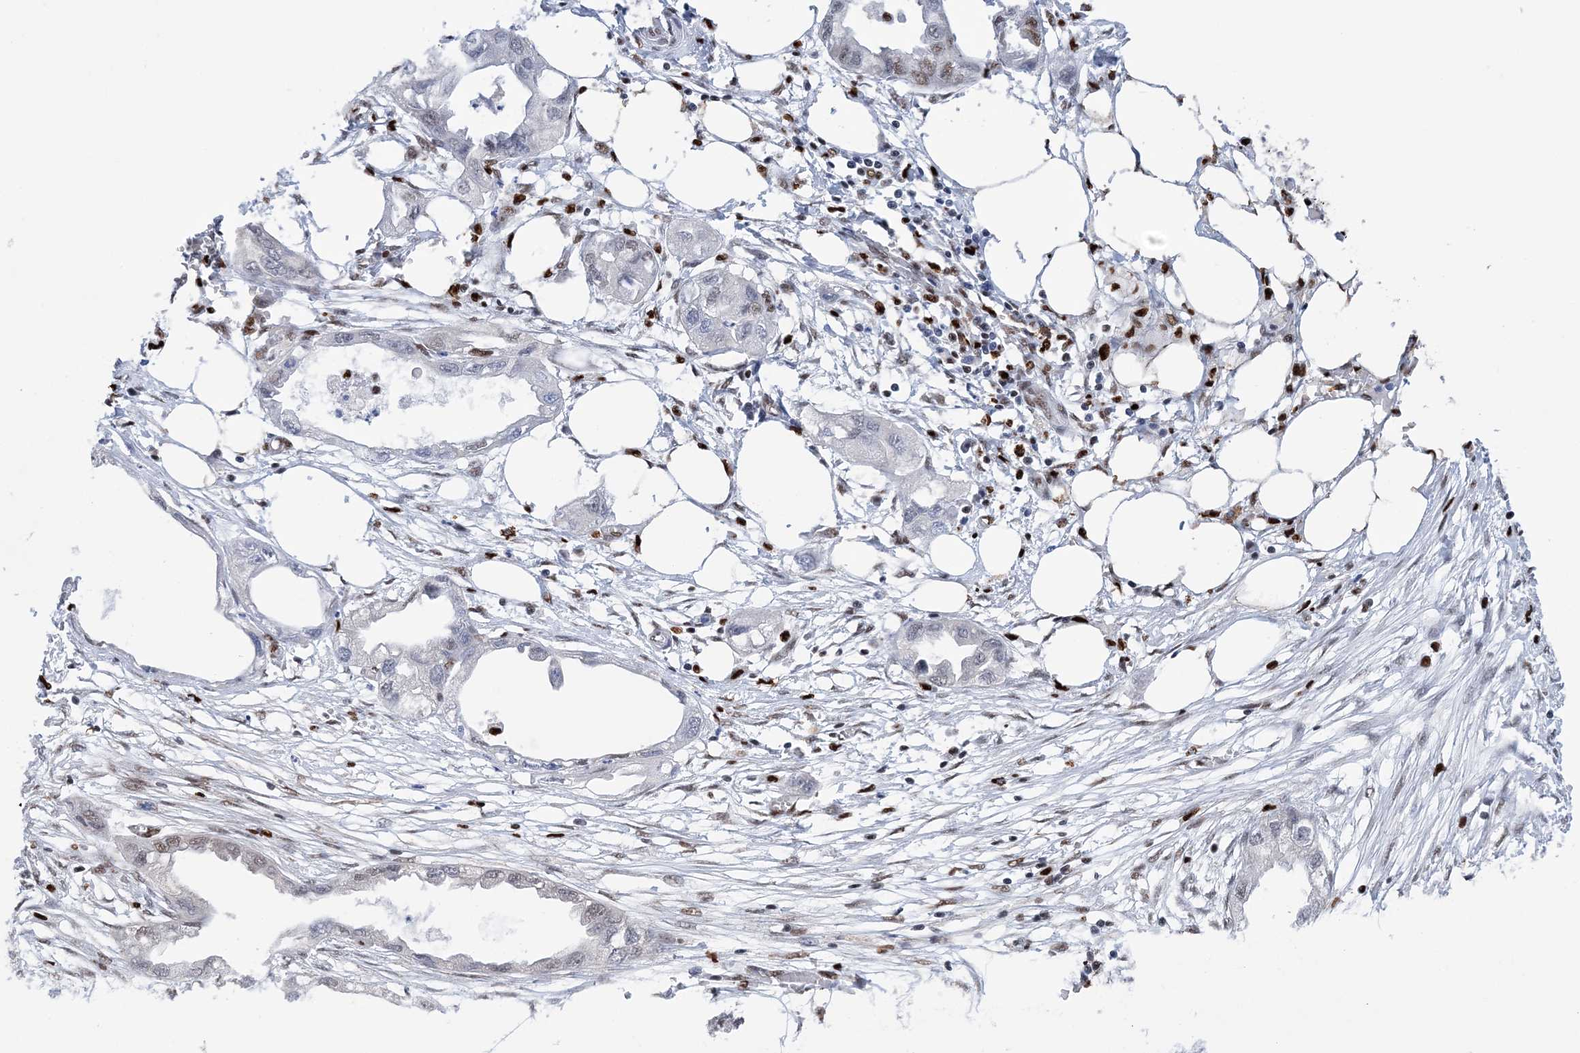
{"staining": {"intensity": "weak", "quantity": "<25%", "location": "nuclear"}, "tissue": "endometrial cancer", "cell_type": "Tumor cells", "image_type": "cancer", "snomed": [{"axis": "morphology", "description": "Adenocarcinoma, NOS"}, {"axis": "morphology", "description": "Adenocarcinoma, metastatic, NOS"}, {"axis": "topography", "description": "Adipose tissue"}, {"axis": "topography", "description": "Endometrium"}], "caption": "Tumor cells are negative for brown protein staining in endometrial metastatic adenocarcinoma.", "gene": "NIT2", "patient": {"sex": "female", "age": 67}}